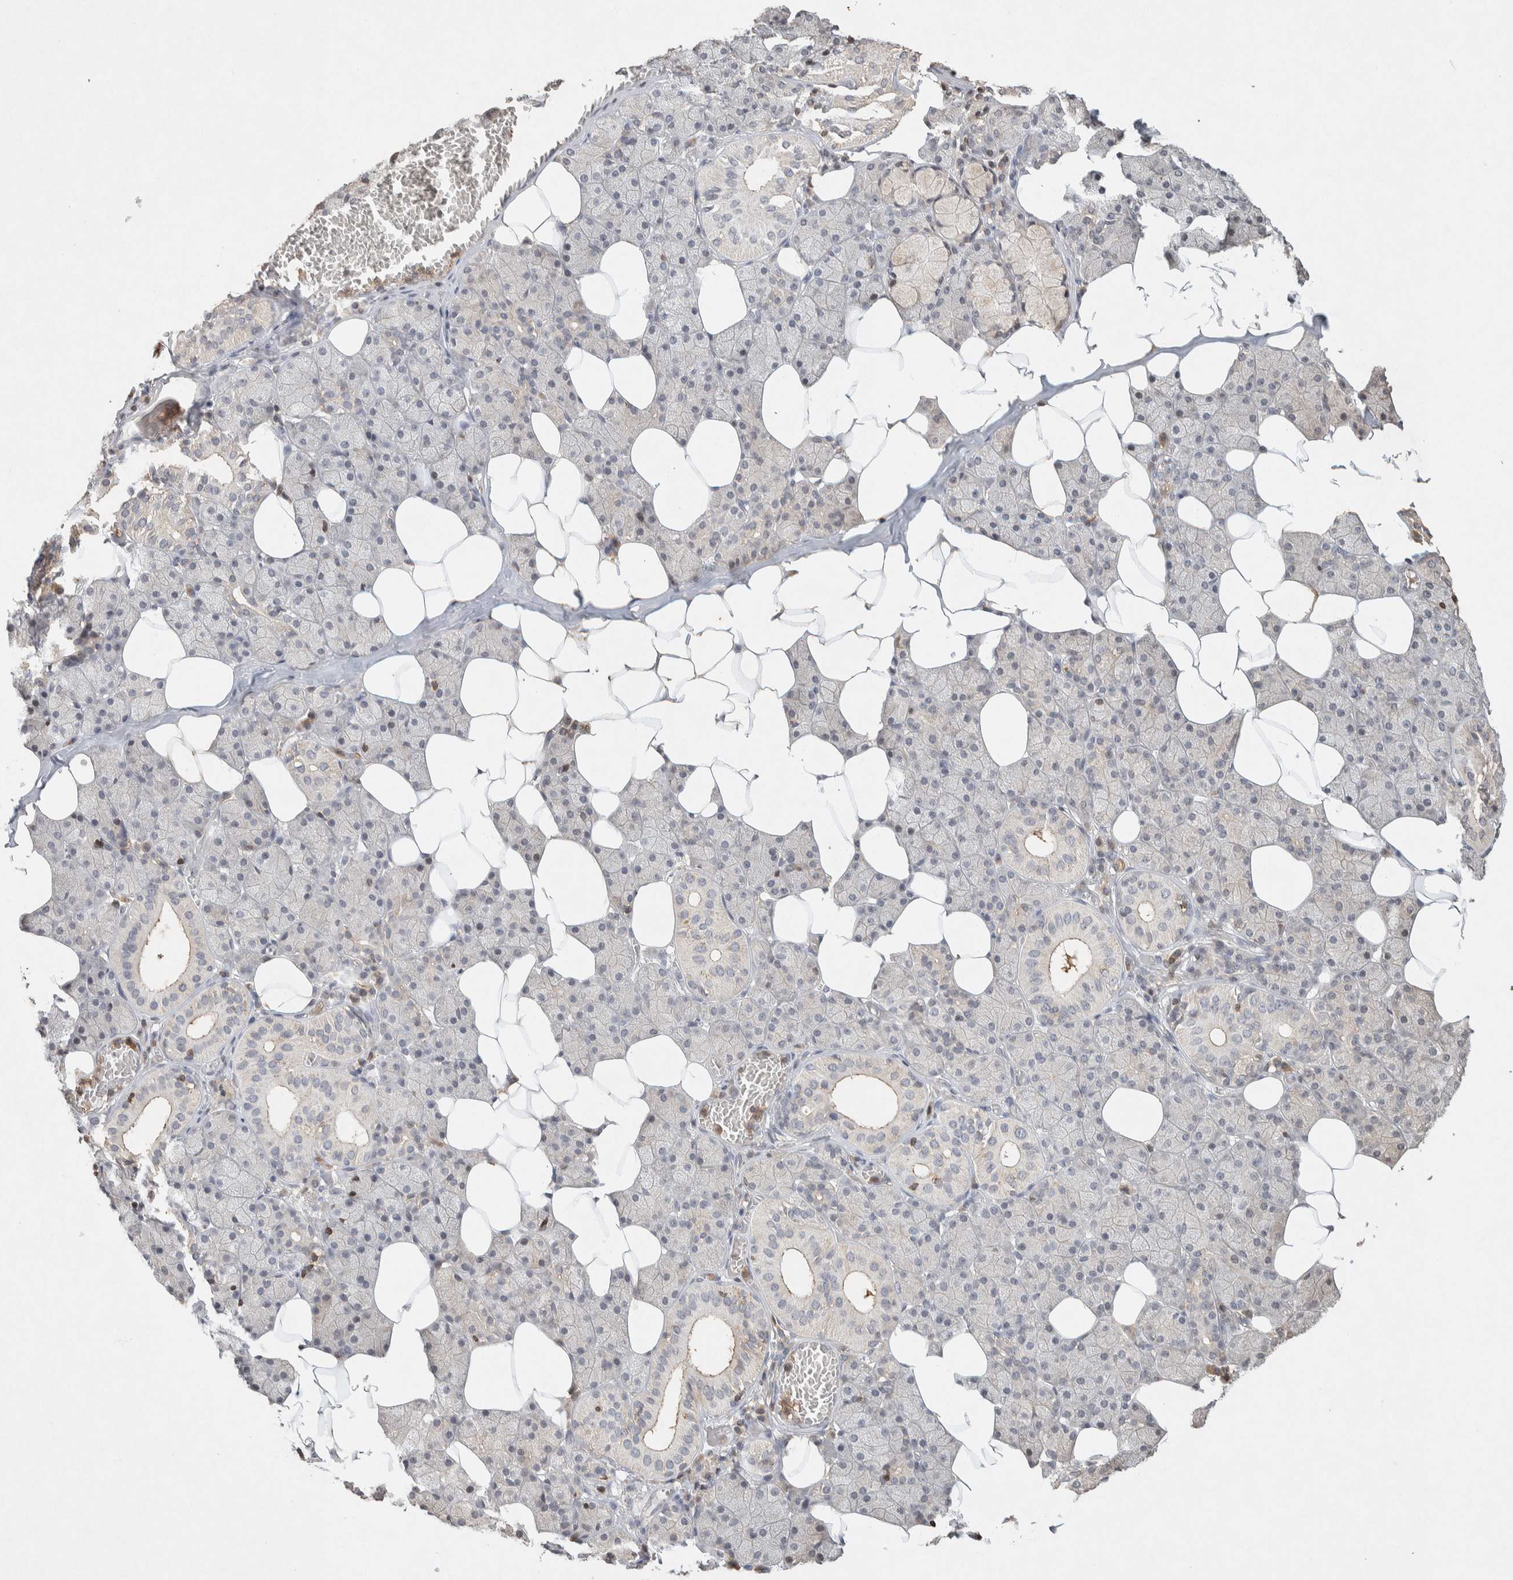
{"staining": {"intensity": "weak", "quantity": "<25%", "location": "cytoplasmic/membranous"}, "tissue": "salivary gland", "cell_type": "Glandular cells", "image_type": "normal", "snomed": [{"axis": "morphology", "description": "Normal tissue, NOS"}, {"axis": "topography", "description": "Salivary gland"}], "caption": "This micrograph is of benign salivary gland stained with immunohistochemistry (IHC) to label a protein in brown with the nuclei are counter-stained blue. There is no positivity in glandular cells.", "gene": "RAC2", "patient": {"sex": "female", "age": 33}}